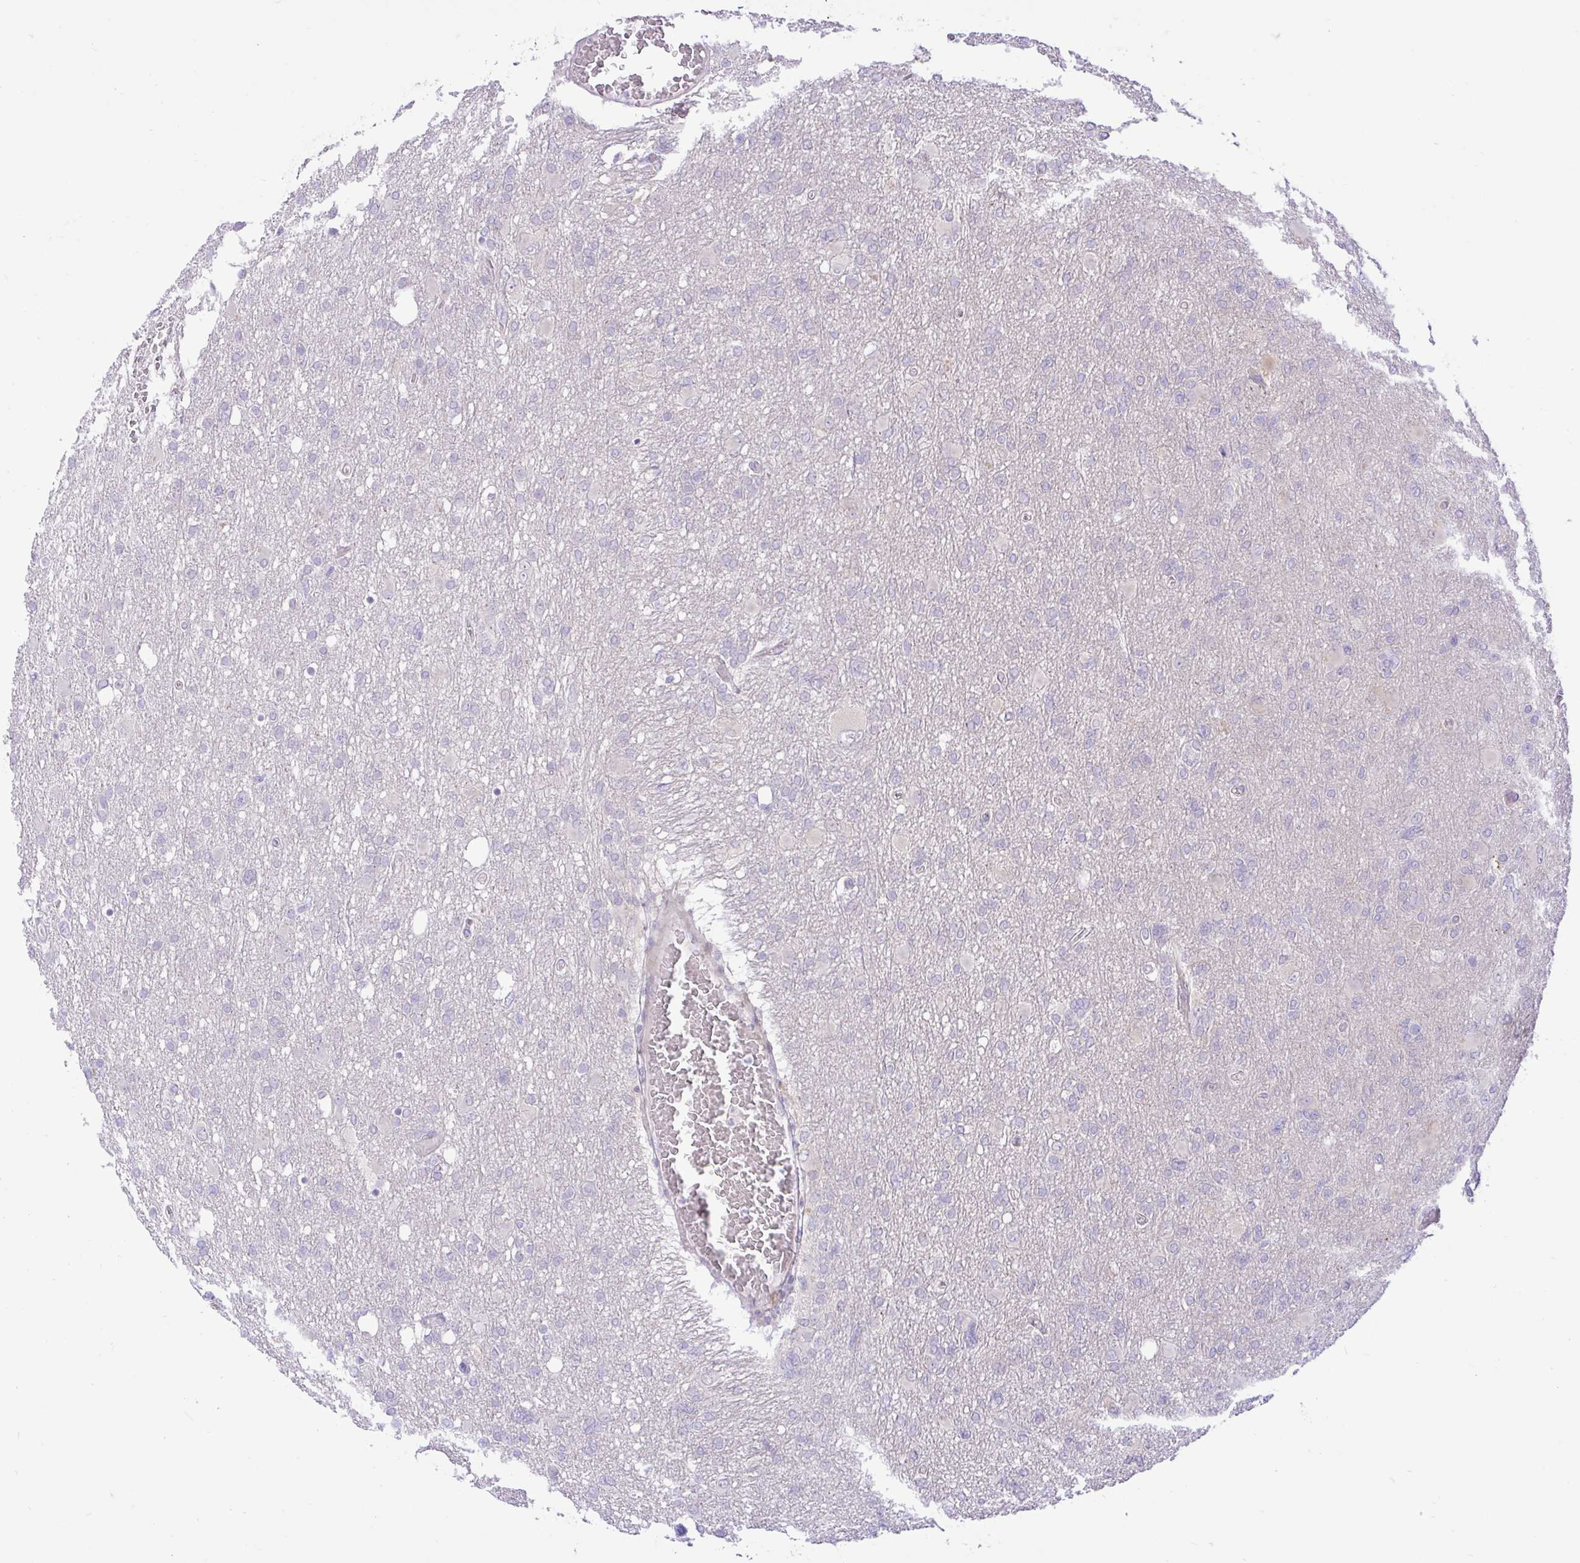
{"staining": {"intensity": "negative", "quantity": "none", "location": "none"}, "tissue": "glioma", "cell_type": "Tumor cells", "image_type": "cancer", "snomed": [{"axis": "morphology", "description": "Glioma, malignant, High grade"}, {"axis": "topography", "description": "Brain"}], "caption": "An immunohistochemistry (IHC) histopathology image of high-grade glioma (malignant) is shown. There is no staining in tumor cells of high-grade glioma (malignant). (DAB IHC, high magnification).", "gene": "ZNF101", "patient": {"sex": "male", "age": 61}}